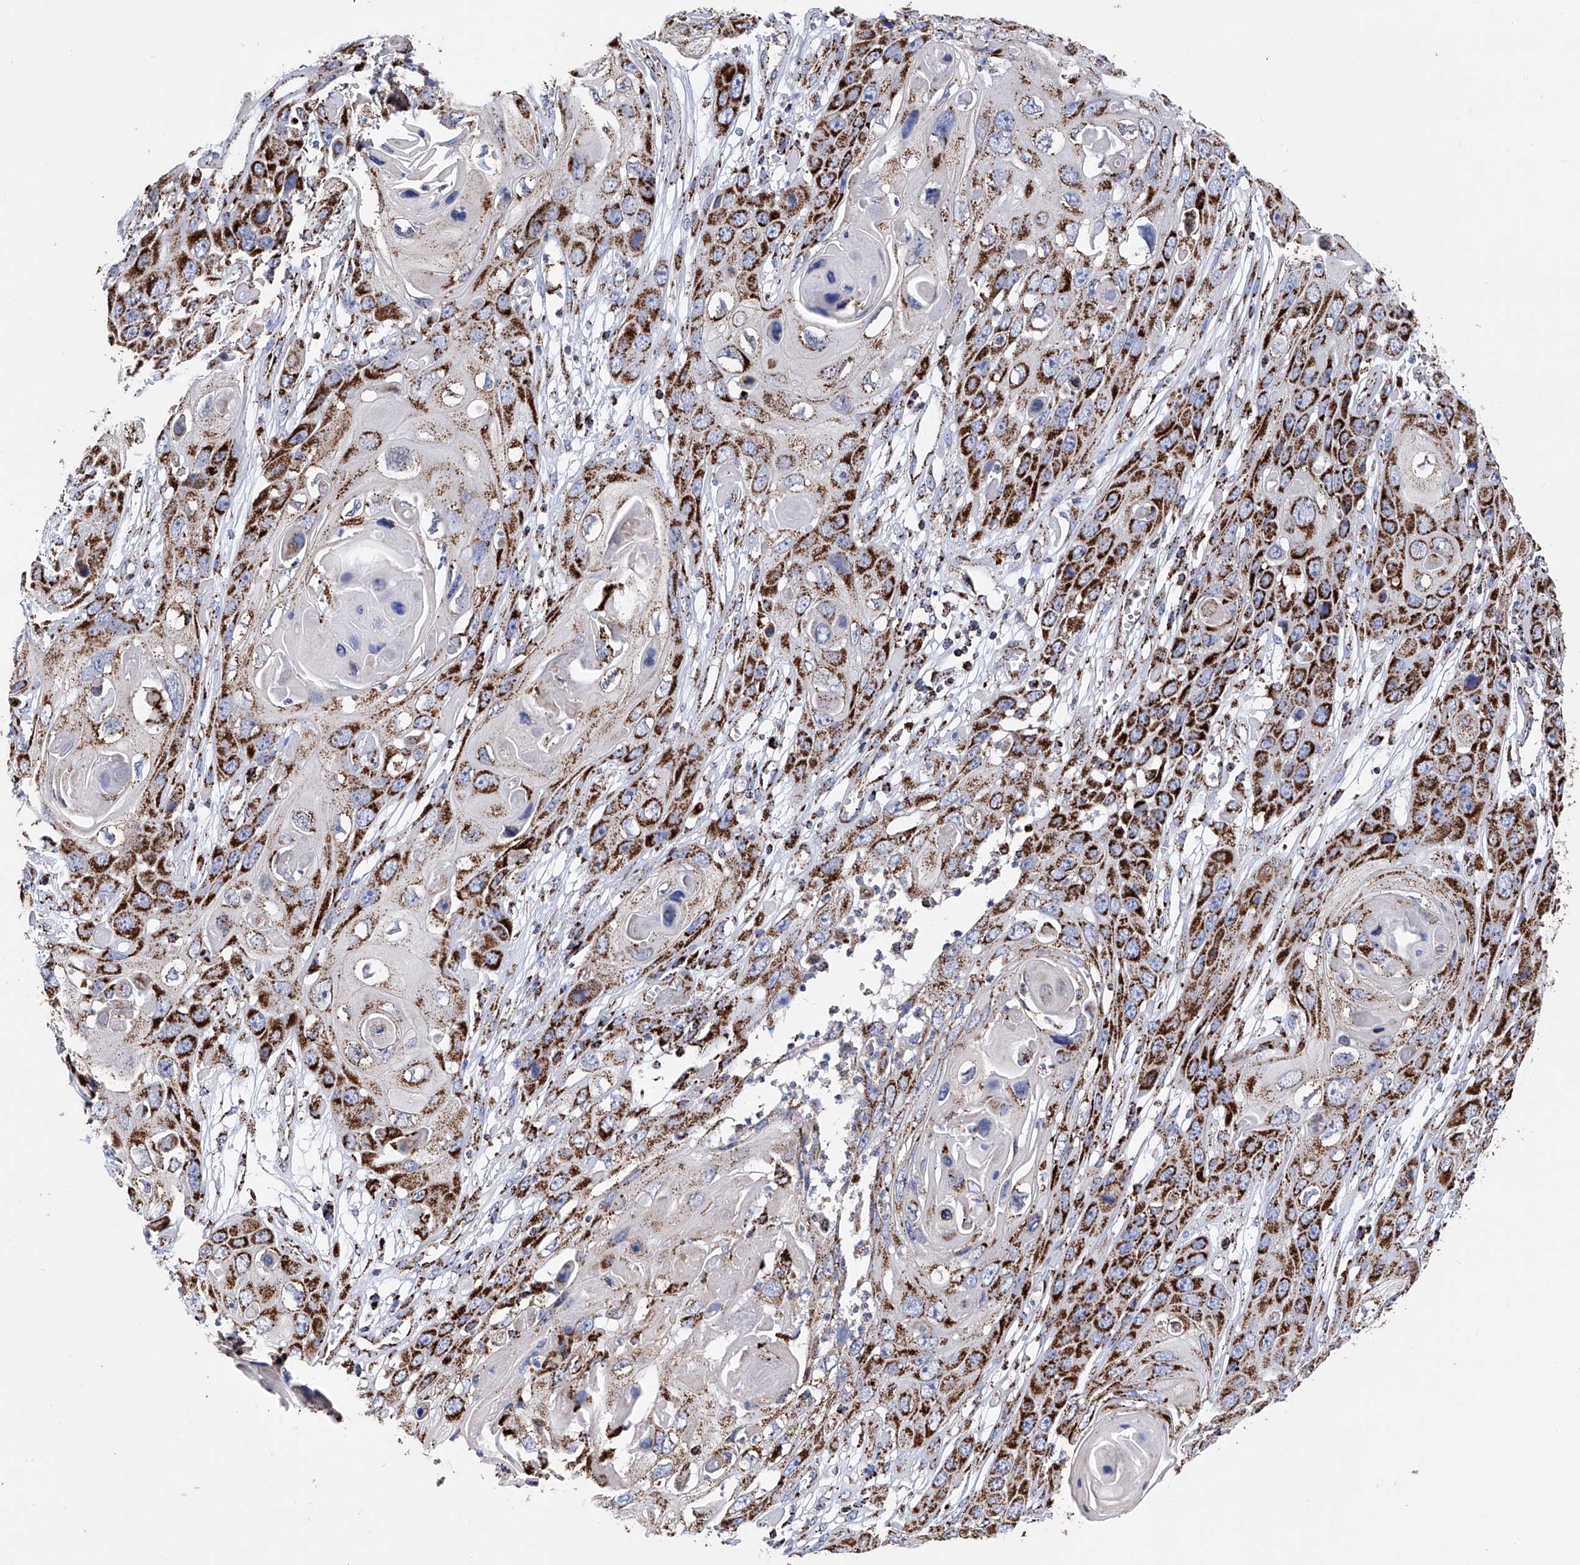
{"staining": {"intensity": "strong", "quantity": ">75%", "location": "cytoplasmic/membranous"}, "tissue": "skin cancer", "cell_type": "Tumor cells", "image_type": "cancer", "snomed": [{"axis": "morphology", "description": "Squamous cell carcinoma, NOS"}, {"axis": "topography", "description": "Skin"}], "caption": "Immunohistochemistry (IHC) (DAB) staining of human skin cancer (squamous cell carcinoma) exhibits strong cytoplasmic/membranous protein expression in approximately >75% of tumor cells. Nuclei are stained in blue.", "gene": "ATP5PF", "patient": {"sex": "male", "age": 55}}